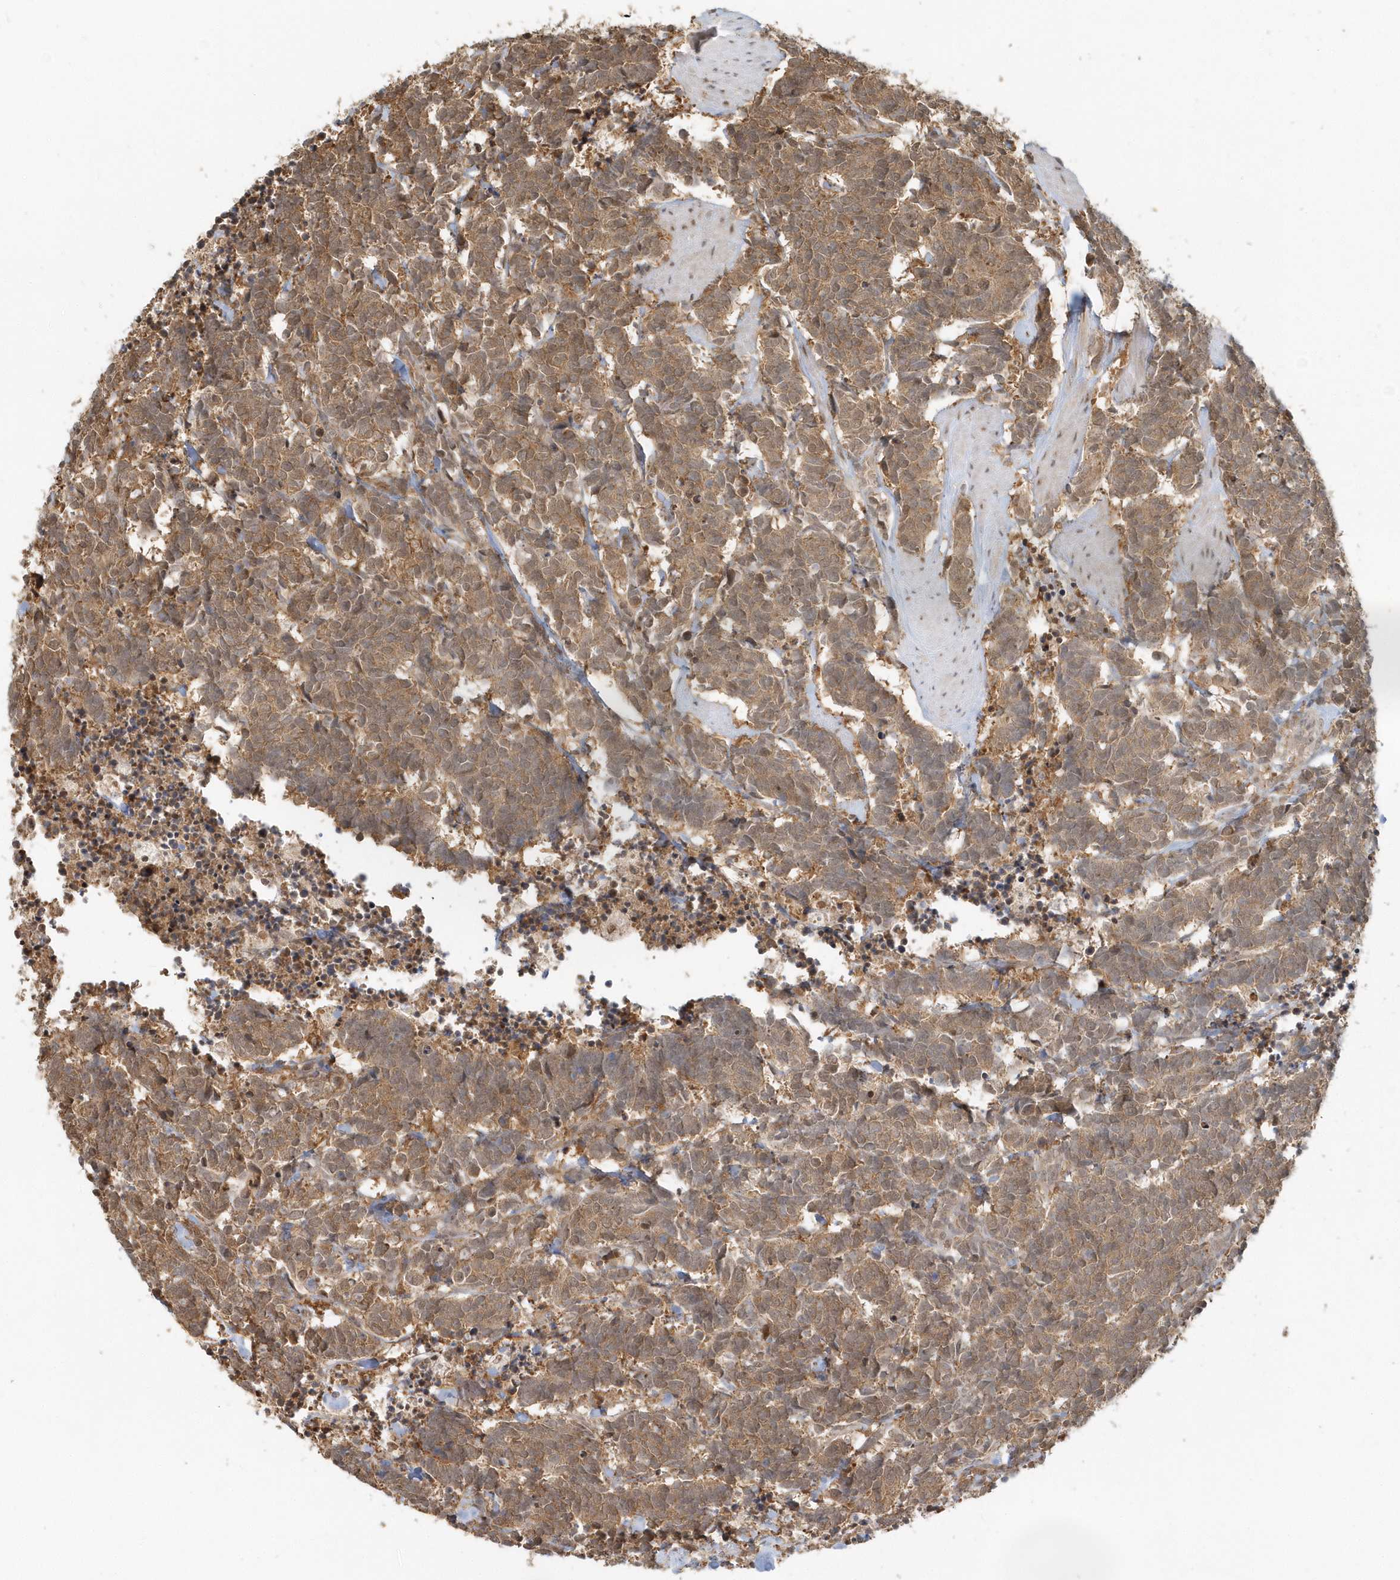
{"staining": {"intensity": "moderate", "quantity": ">75%", "location": "cytoplasmic/membranous"}, "tissue": "carcinoid", "cell_type": "Tumor cells", "image_type": "cancer", "snomed": [{"axis": "morphology", "description": "Carcinoma, NOS"}, {"axis": "morphology", "description": "Carcinoid, malignant, NOS"}, {"axis": "topography", "description": "Urinary bladder"}], "caption": "An image of human carcinoid stained for a protein demonstrates moderate cytoplasmic/membranous brown staining in tumor cells.", "gene": "PSMD6", "patient": {"sex": "male", "age": 57}}